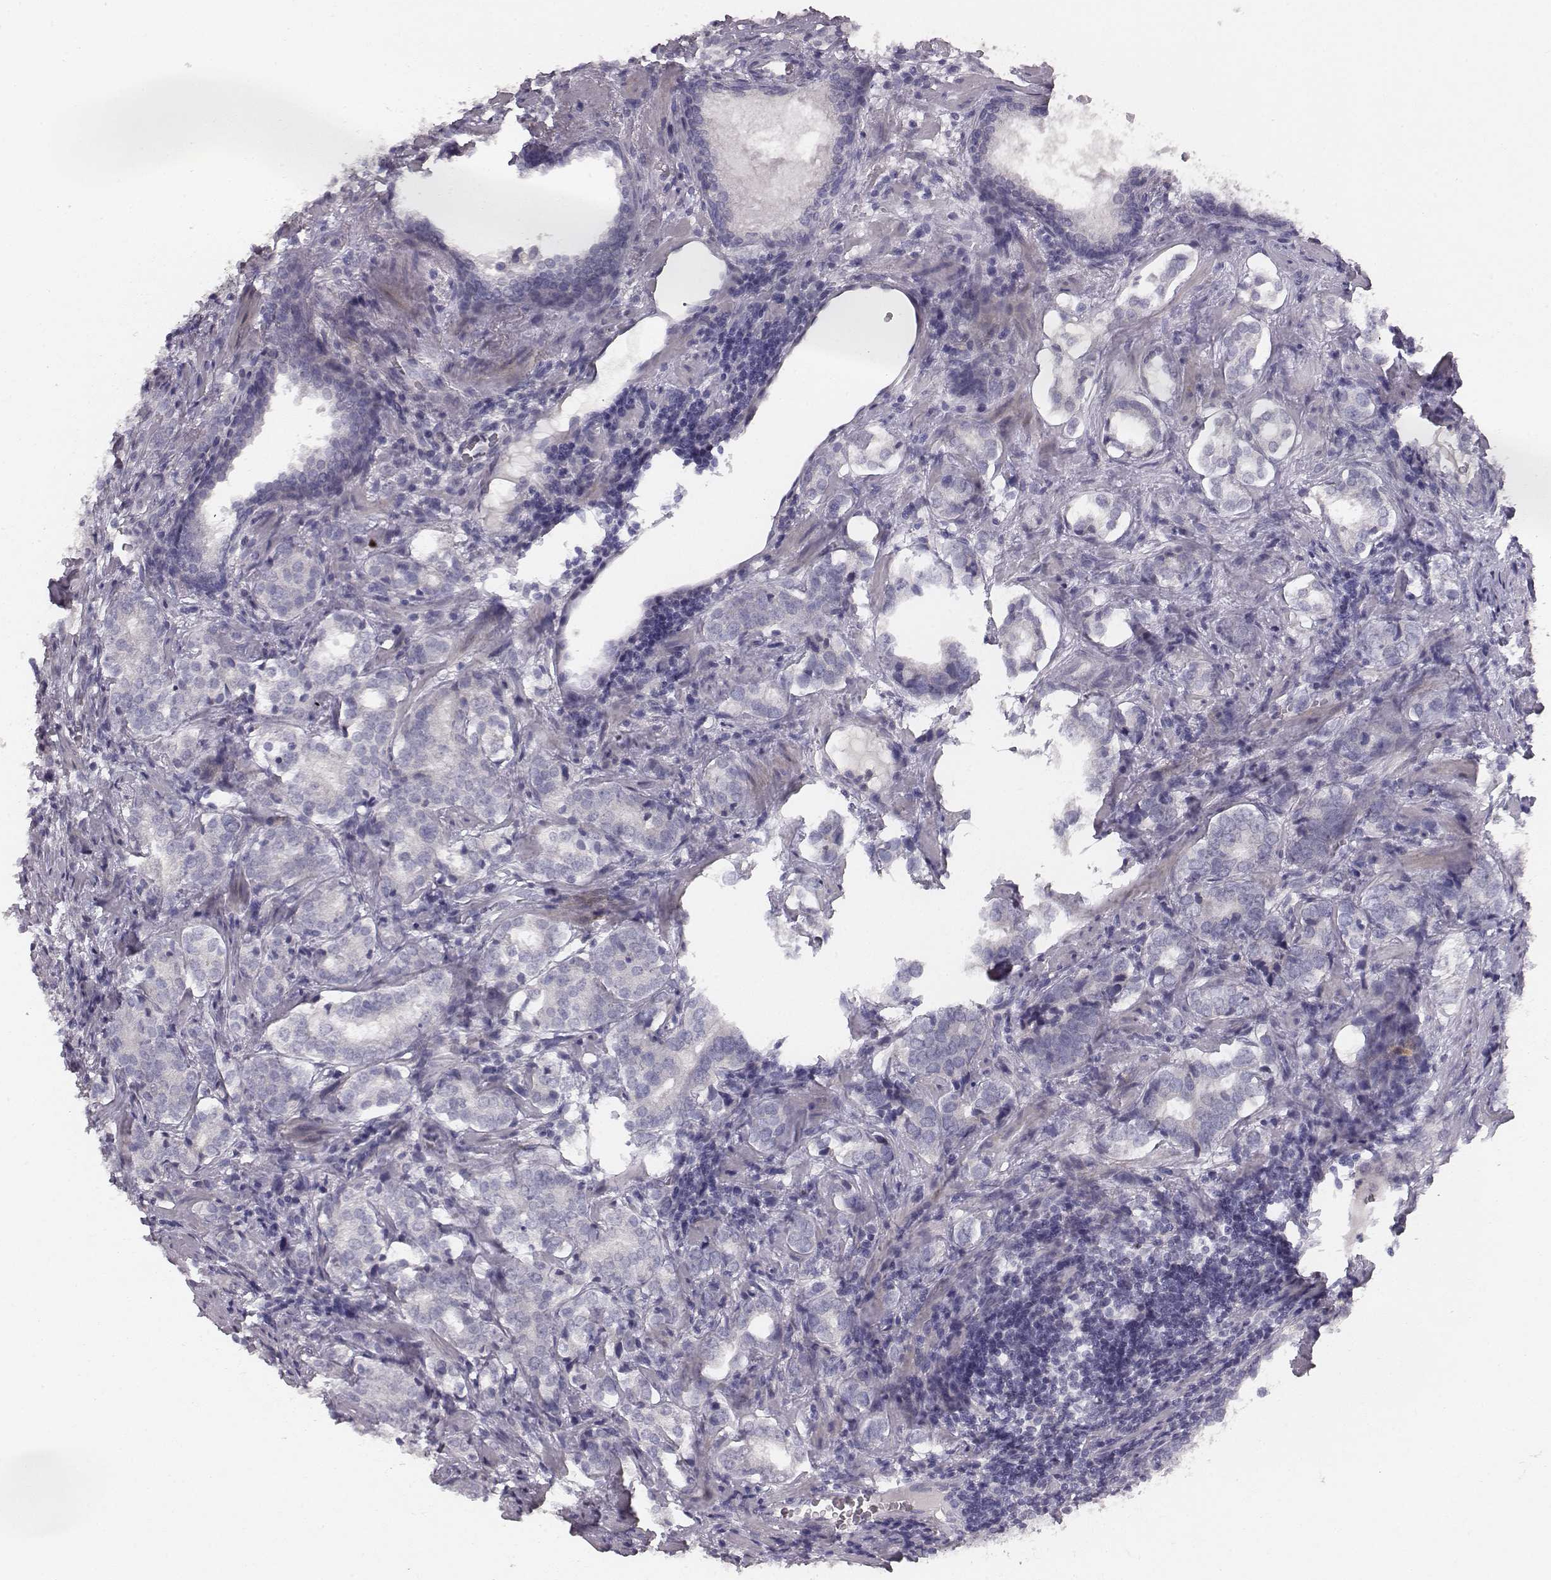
{"staining": {"intensity": "negative", "quantity": "none", "location": "none"}, "tissue": "prostate cancer", "cell_type": "Tumor cells", "image_type": "cancer", "snomed": [{"axis": "morphology", "description": "Adenocarcinoma, NOS"}, {"axis": "topography", "description": "Prostate and seminal vesicle, NOS"}], "caption": "Photomicrograph shows no significant protein expression in tumor cells of prostate cancer (adenocarcinoma).", "gene": "MYH6", "patient": {"sex": "male", "age": 63}}